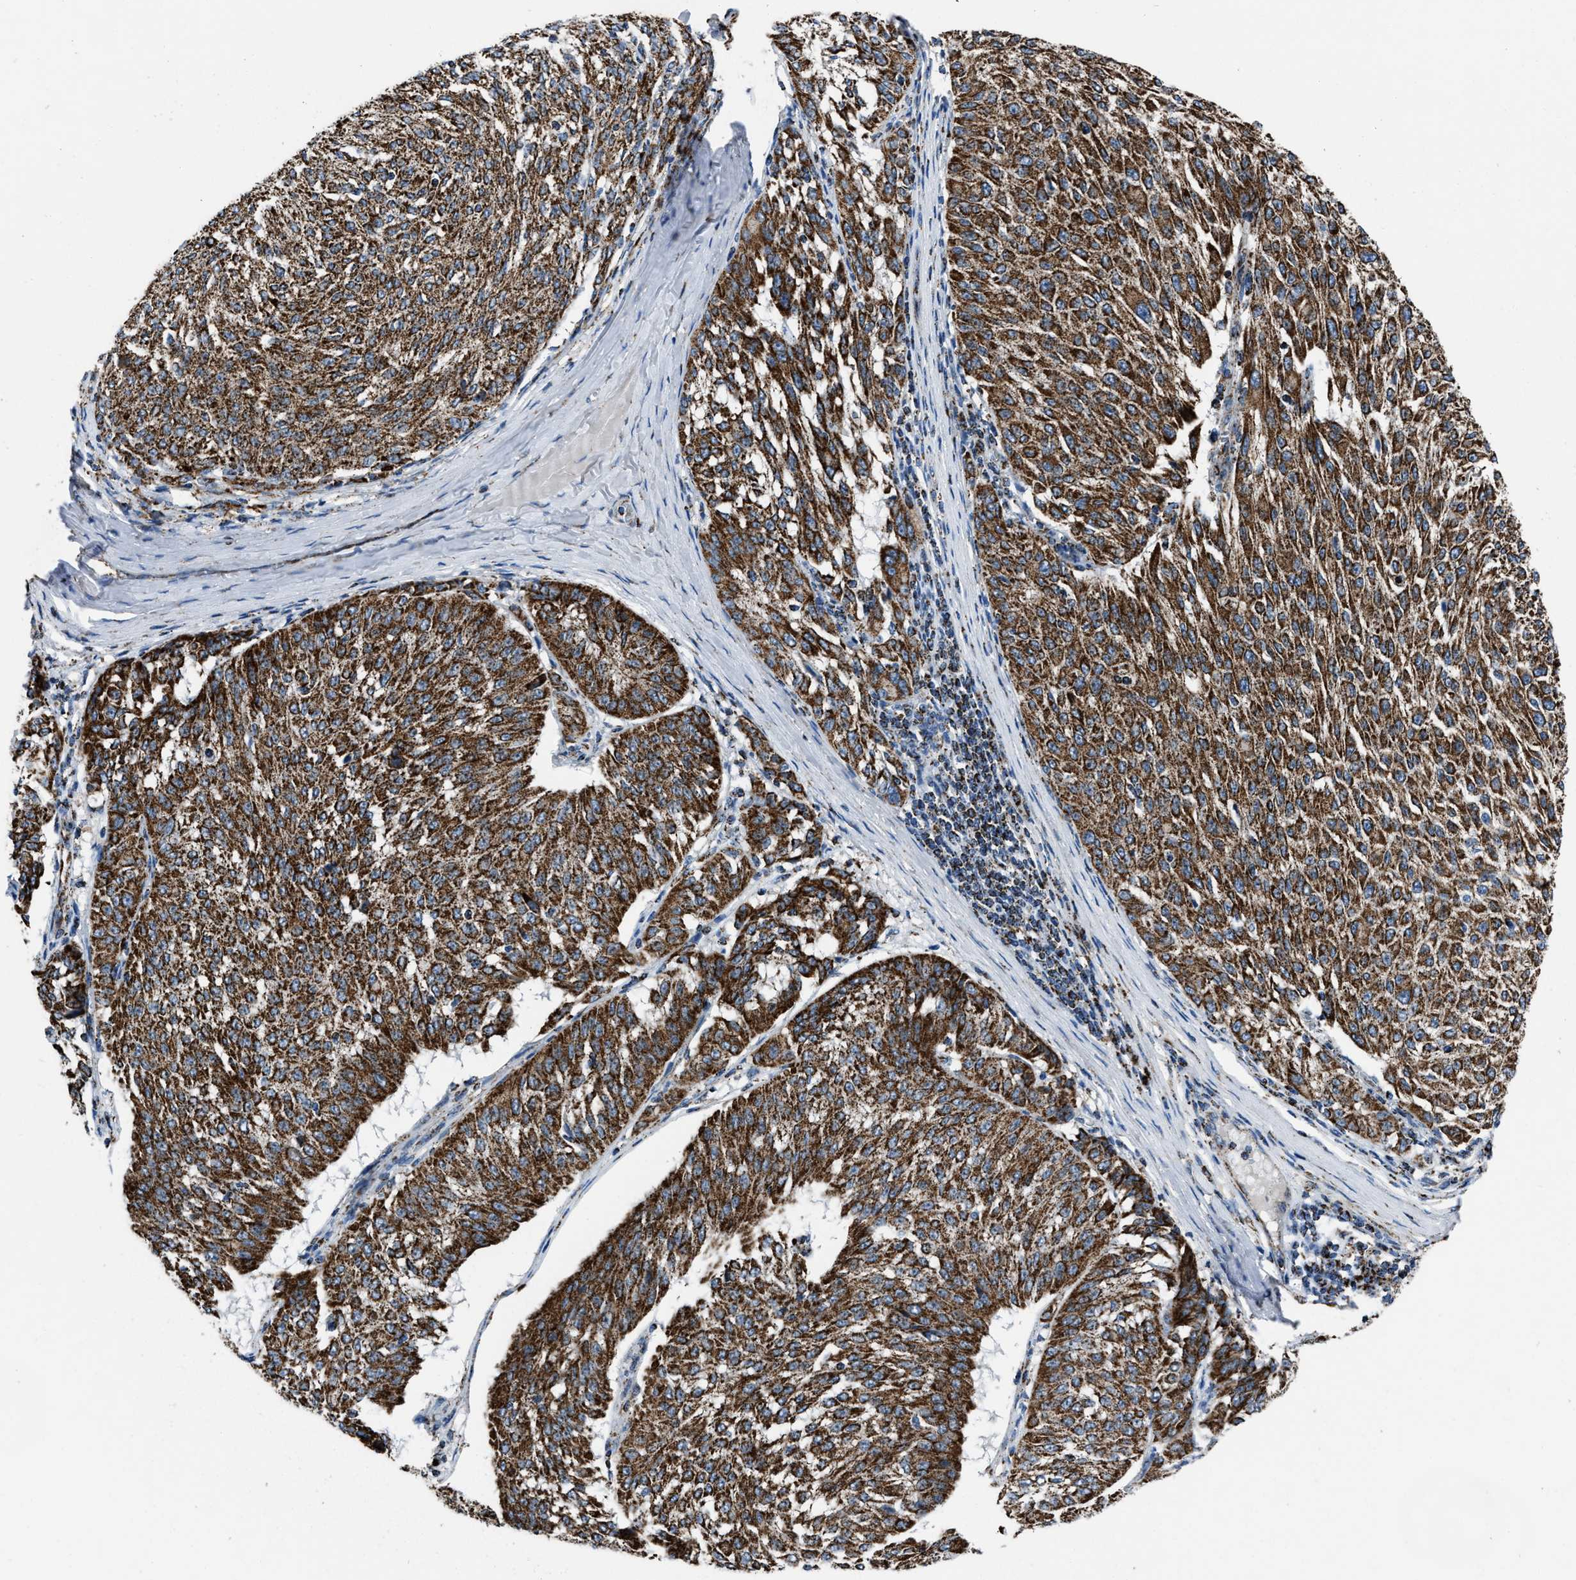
{"staining": {"intensity": "strong", "quantity": ">75%", "location": "cytoplasmic/membranous"}, "tissue": "melanoma", "cell_type": "Tumor cells", "image_type": "cancer", "snomed": [{"axis": "morphology", "description": "Malignant melanoma, NOS"}, {"axis": "topography", "description": "Skin"}], "caption": "Protein staining shows strong cytoplasmic/membranous expression in about >75% of tumor cells in malignant melanoma.", "gene": "NSD3", "patient": {"sex": "female", "age": 72}}